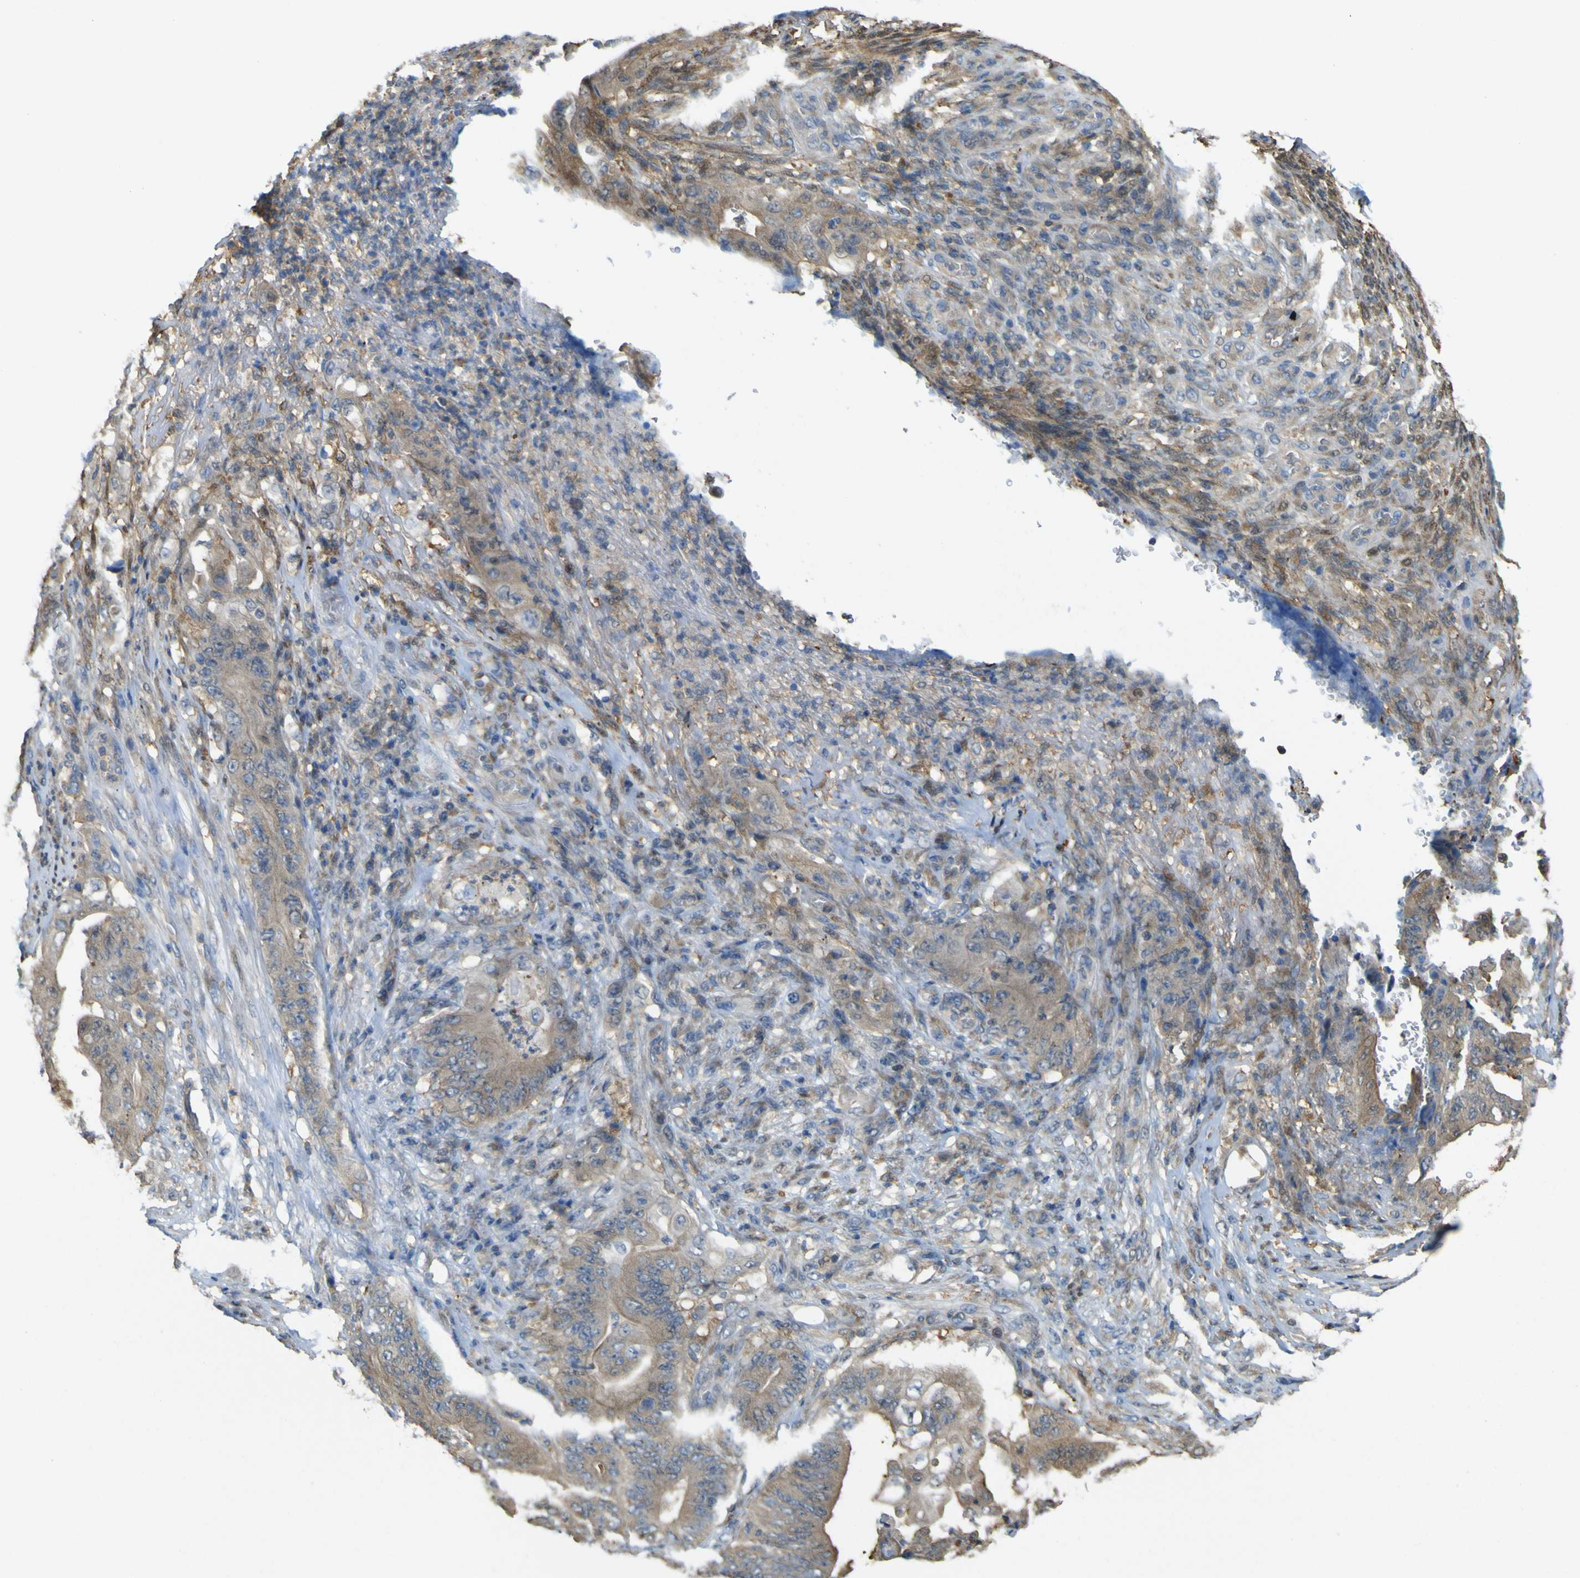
{"staining": {"intensity": "moderate", "quantity": ">75%", "location": "cytoplasmic/membranous"}, "tissue": "stomach cancer", "cell_type": "Tumor cells", "image_type": "cancer", "snomed": [{"axis": "morphology", "description": "Adenocarcinoma, NOS"}, {"axis": "topography", "description": "Stomach"}], "caption": "Immunohistochemical staining of stomach cancer (adenocarcinoma) shows medium levels of moderate cytoplasmic/membranous expression in about >75% of tumor cells. The staining is performed using DAB brown chromogen to label protein expression. The nuclei are counter-stained blue using hematoxylin.", "gene": "ABHD3", "patient": {"sex": "female", "age": 73}}